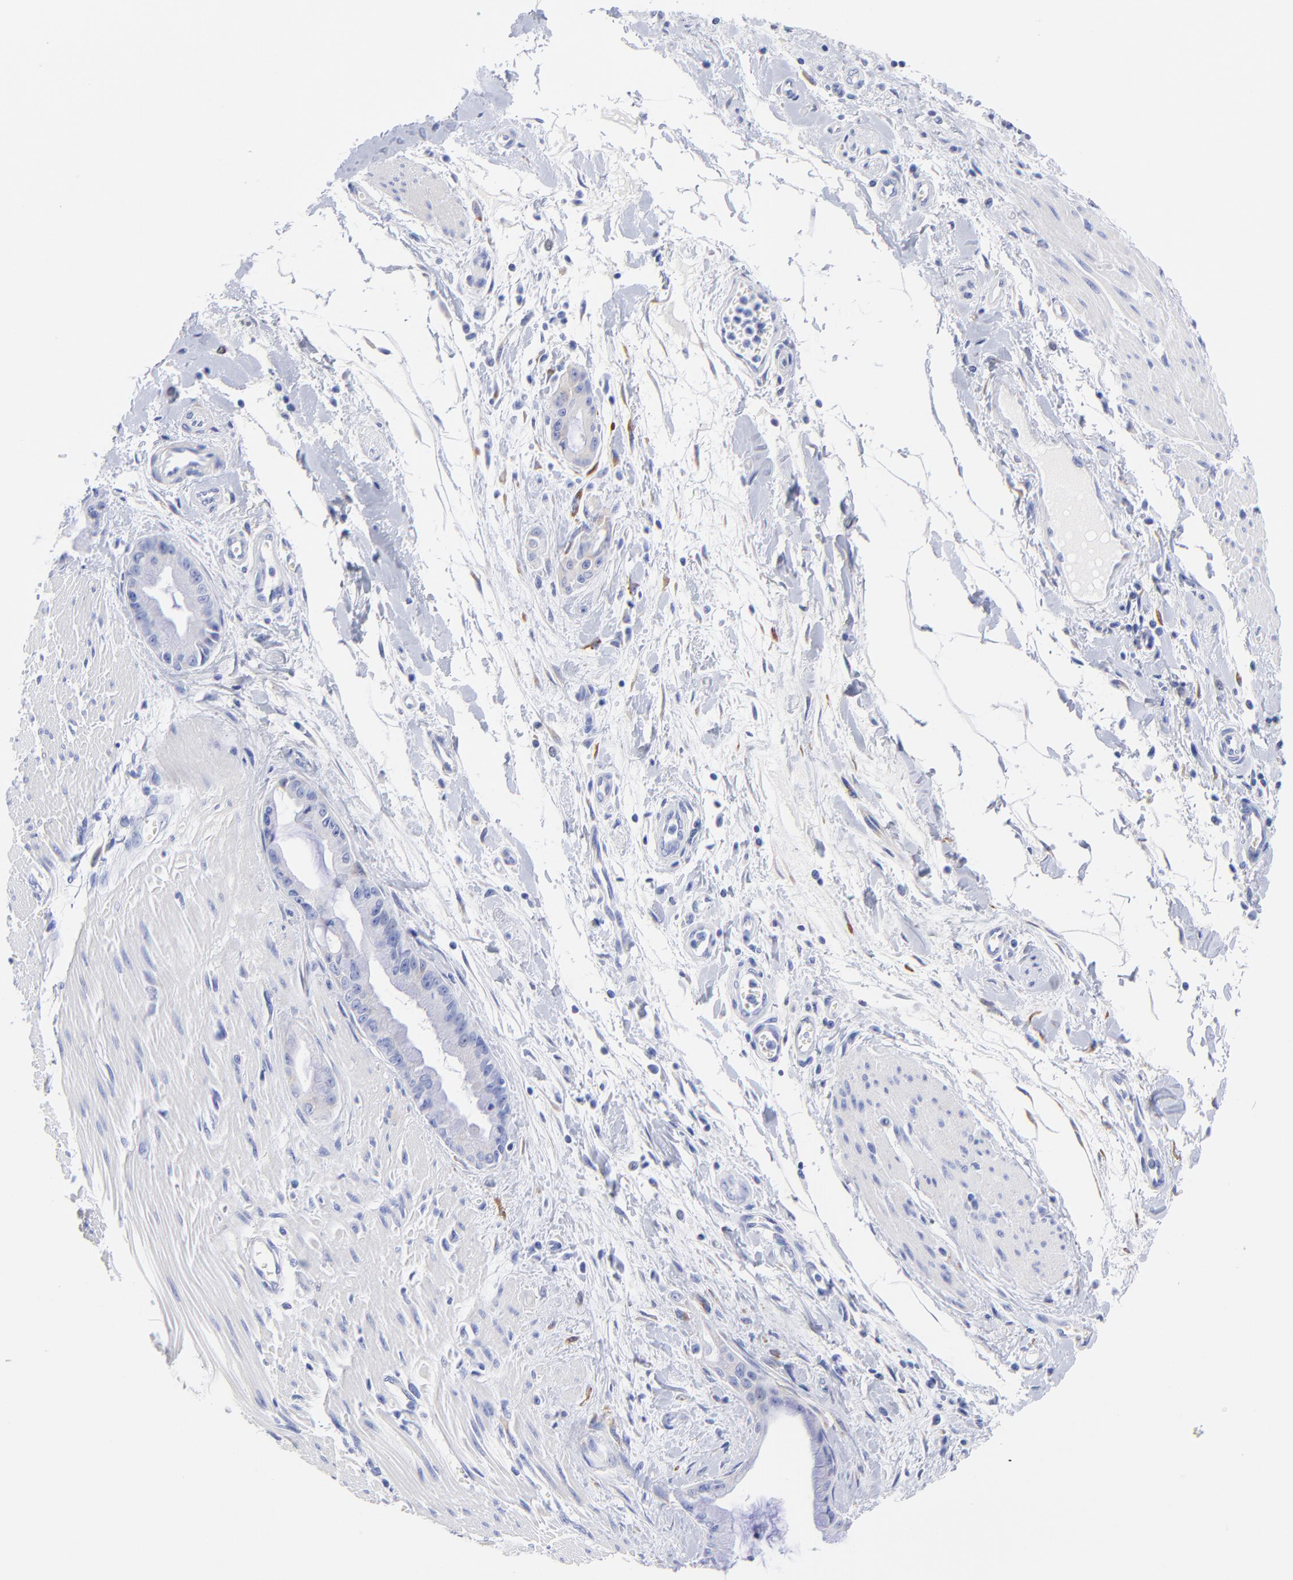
{"staining": {"intensity": "negative", "quantity": "none", "location": "none"}, "tissue": "pancreatic cancer", "cell_type": "Tumor cells", "image_type": "cancer", "snomed": [{"axis": "morphology", "description": "Adenocarcinoma, NOS"}, {"axis": "topography", "description": "Pancreas"}], "caption": "Micrograph shows no significant protein expression in tumor cells of pancreatic adenocarcinoma.", "gene": "C1QTNF6", "patient": {"sex": "male", "age": 59}}